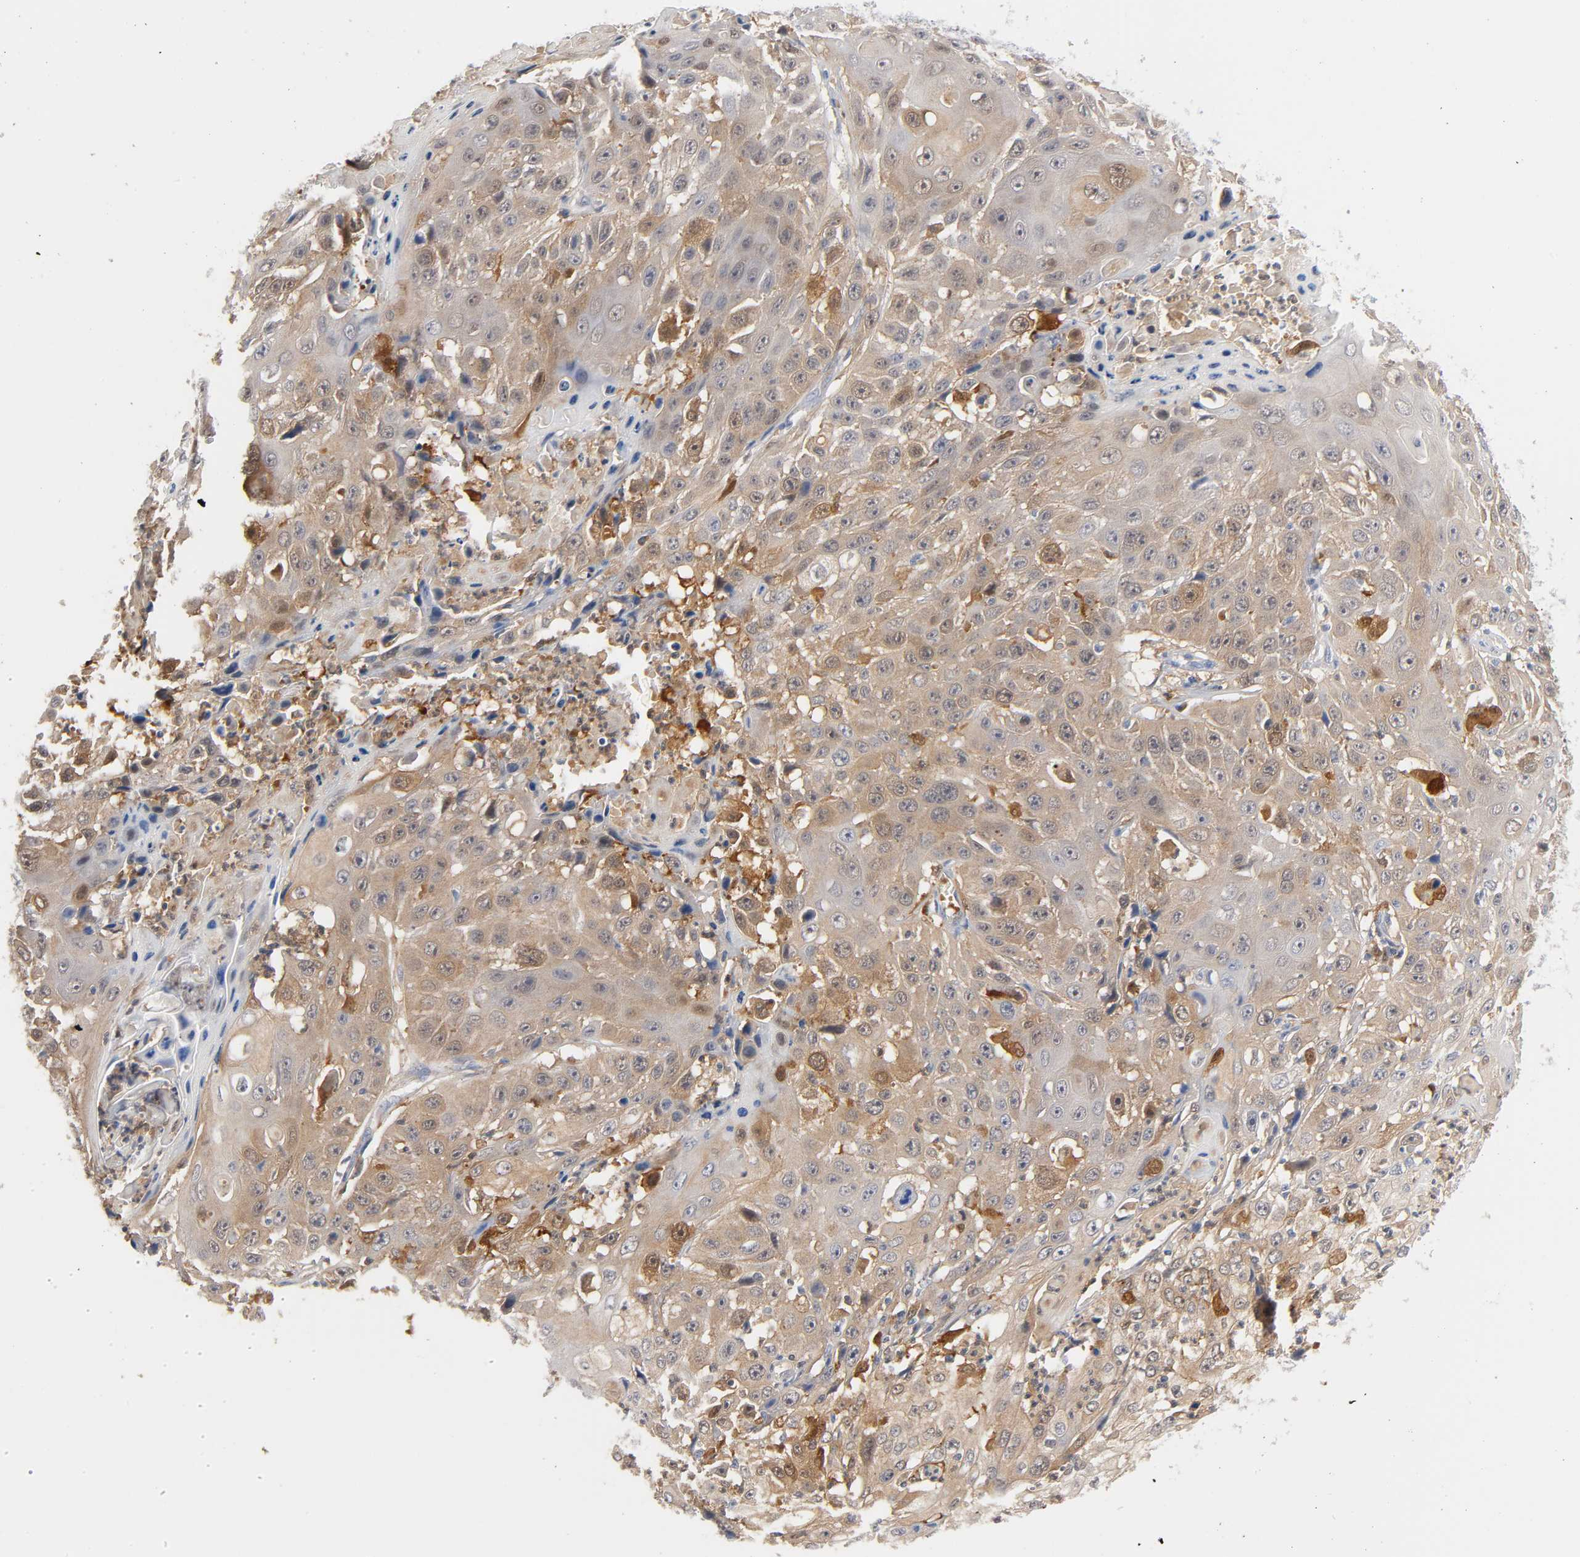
{"staining": {"intensity": "weak", "quantity": ">75%", "location": "cytoplasmic/membranous,nuclear"}, "tissue": "cervical cancer", "cell_type": "Tumor cells", "image_type": "cancer", "snomed": [{"axis": "morphology", "description": "Squamous cell carcinoma, NOS"}, {"axis": "topography", "description": "Cervix"}], "caption": "Immunohistochemical staining of squamous cell carcinoma (cervical) demonstrates weak cytoplasmic/membranous and nuclear protein positivity in approximately >75% of tumor cells.", "gene": "IL18", "patient": {"sex": "female", "age": 39}}